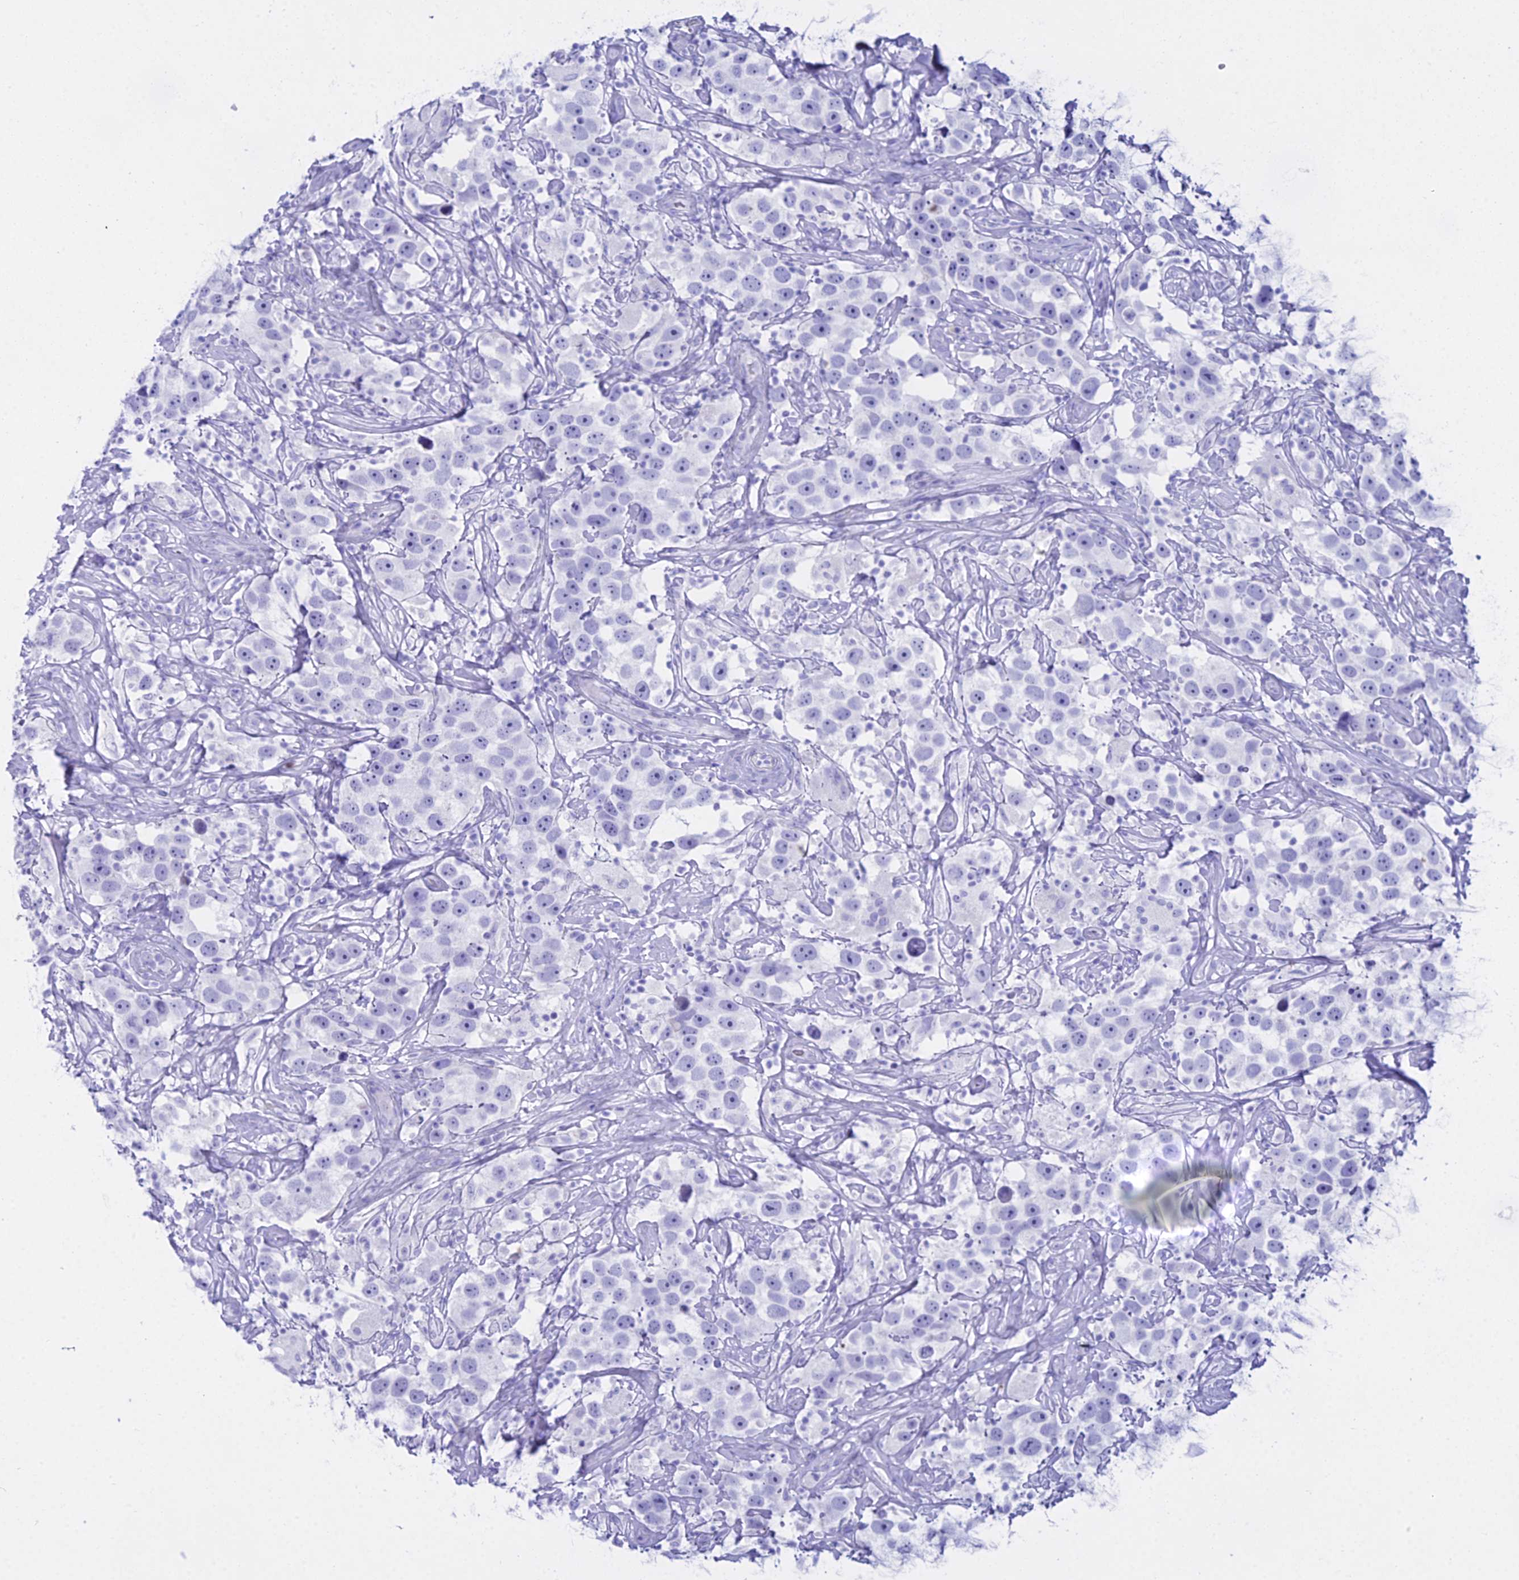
{"staining": {"intensity": "negative", "quantity": "none", "location": "none"}, "tissue": "testis cancer", "cell_type": "Tumor cells", "image_type": "cancer", "snomed": [{"axis": "morphology", "description": "Seminoma, NOS"}, {"axis": "topography", "description": "Testis"}], "caption": "Tumor cells are negative for brown protein staining in seminoma (testis).", "gene": "CGB2", "patient": {"sex": "male", "age": 49}}